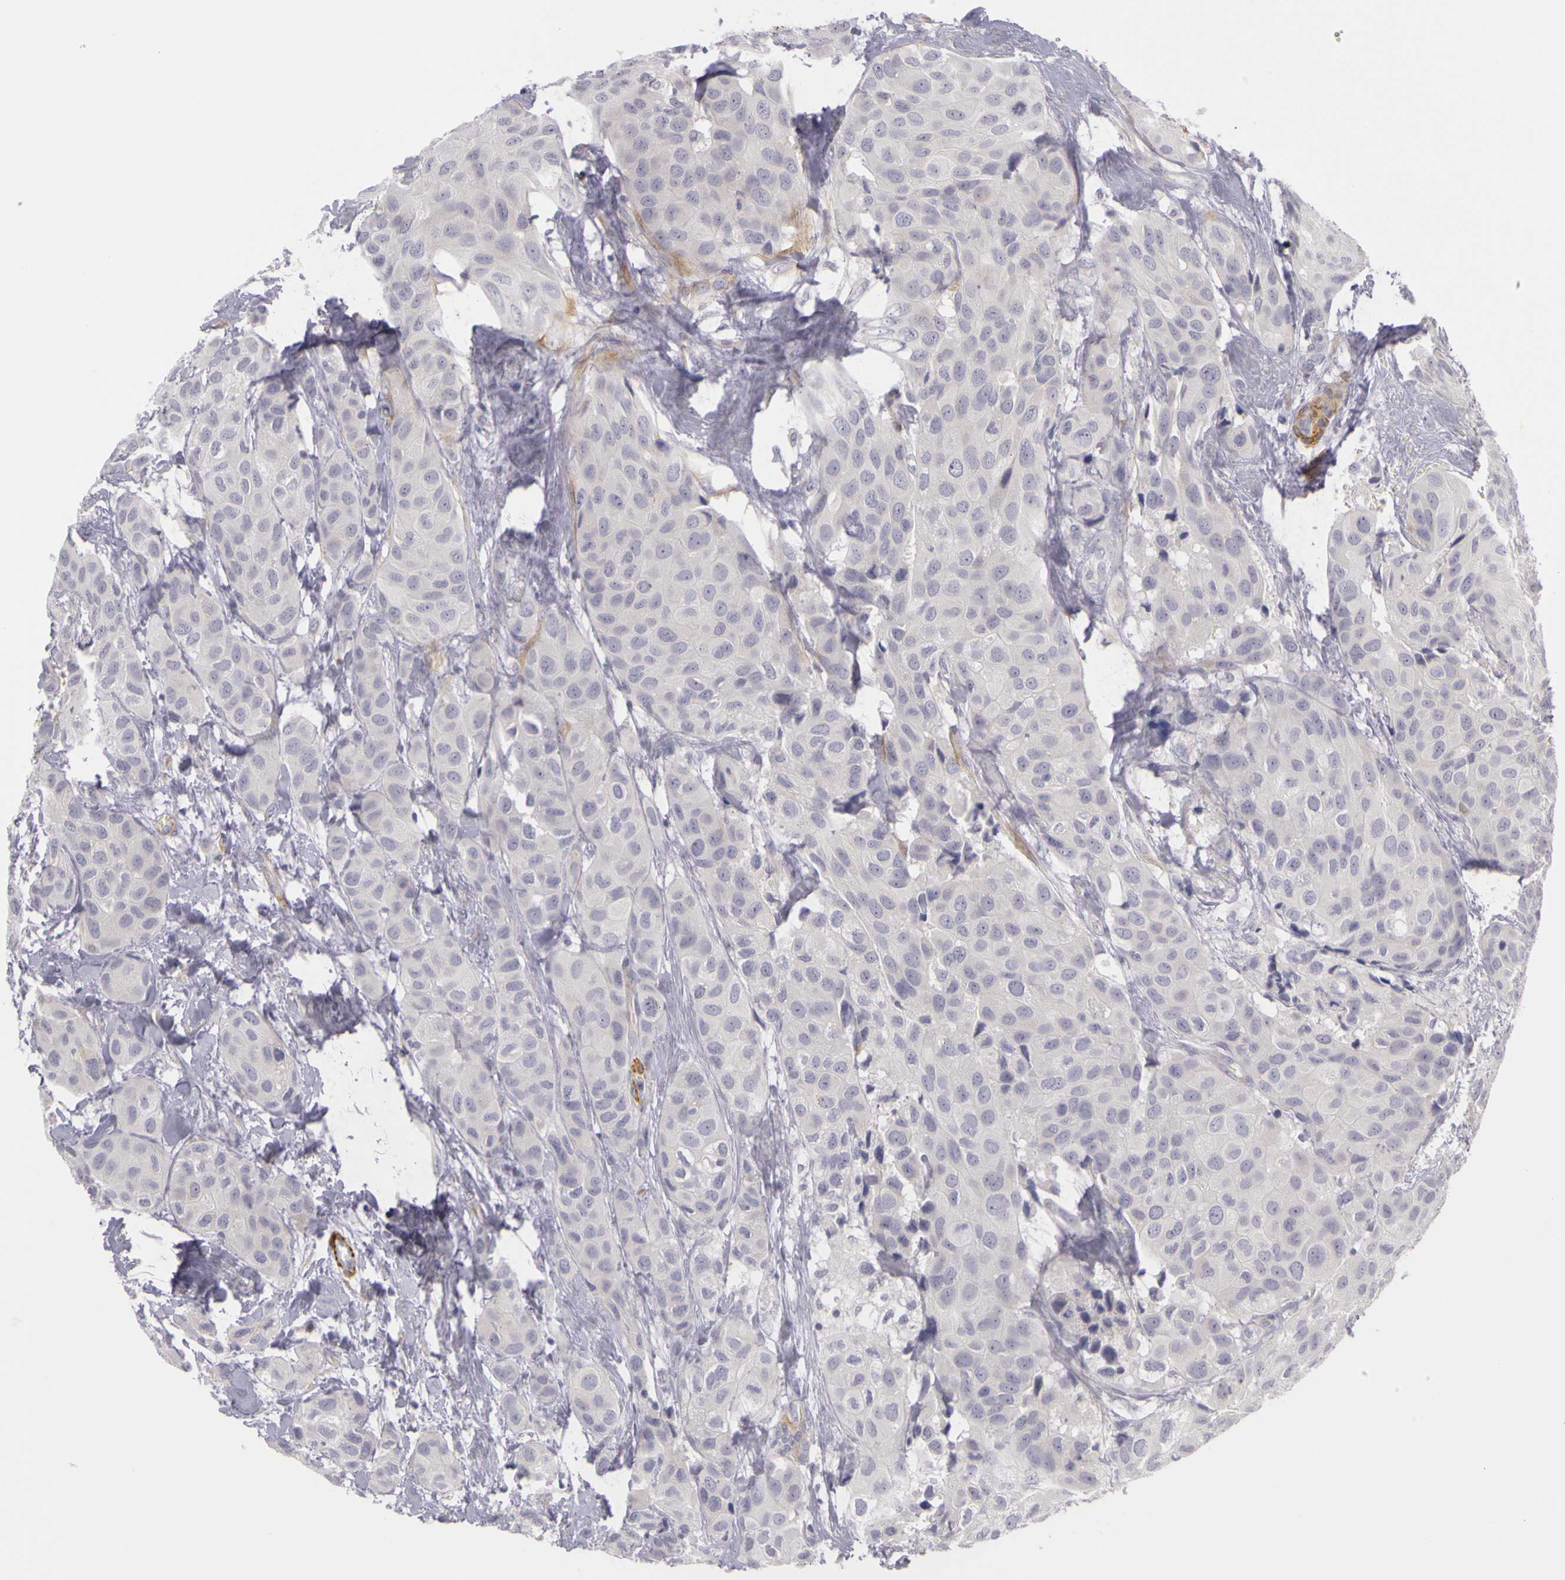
{"staining": {"intensity": "negative", "quantity": "none", "location": "none"}, "tissue": "breast cancer", "cell_type": "Tumor cells", "image_type": "cancer", "snomed": [{"axis": "morphology", "description": "Duct carcinoma"}, {"axis": "topography", "description": "Breast"}], "caption": "Immunohistochemistry (IHC) of invasive ductal carcinoma (breast) exhibits no staining in tumor cells.", "gene": "CNTN2", "patient": {"sex": "female", "age": 68}}